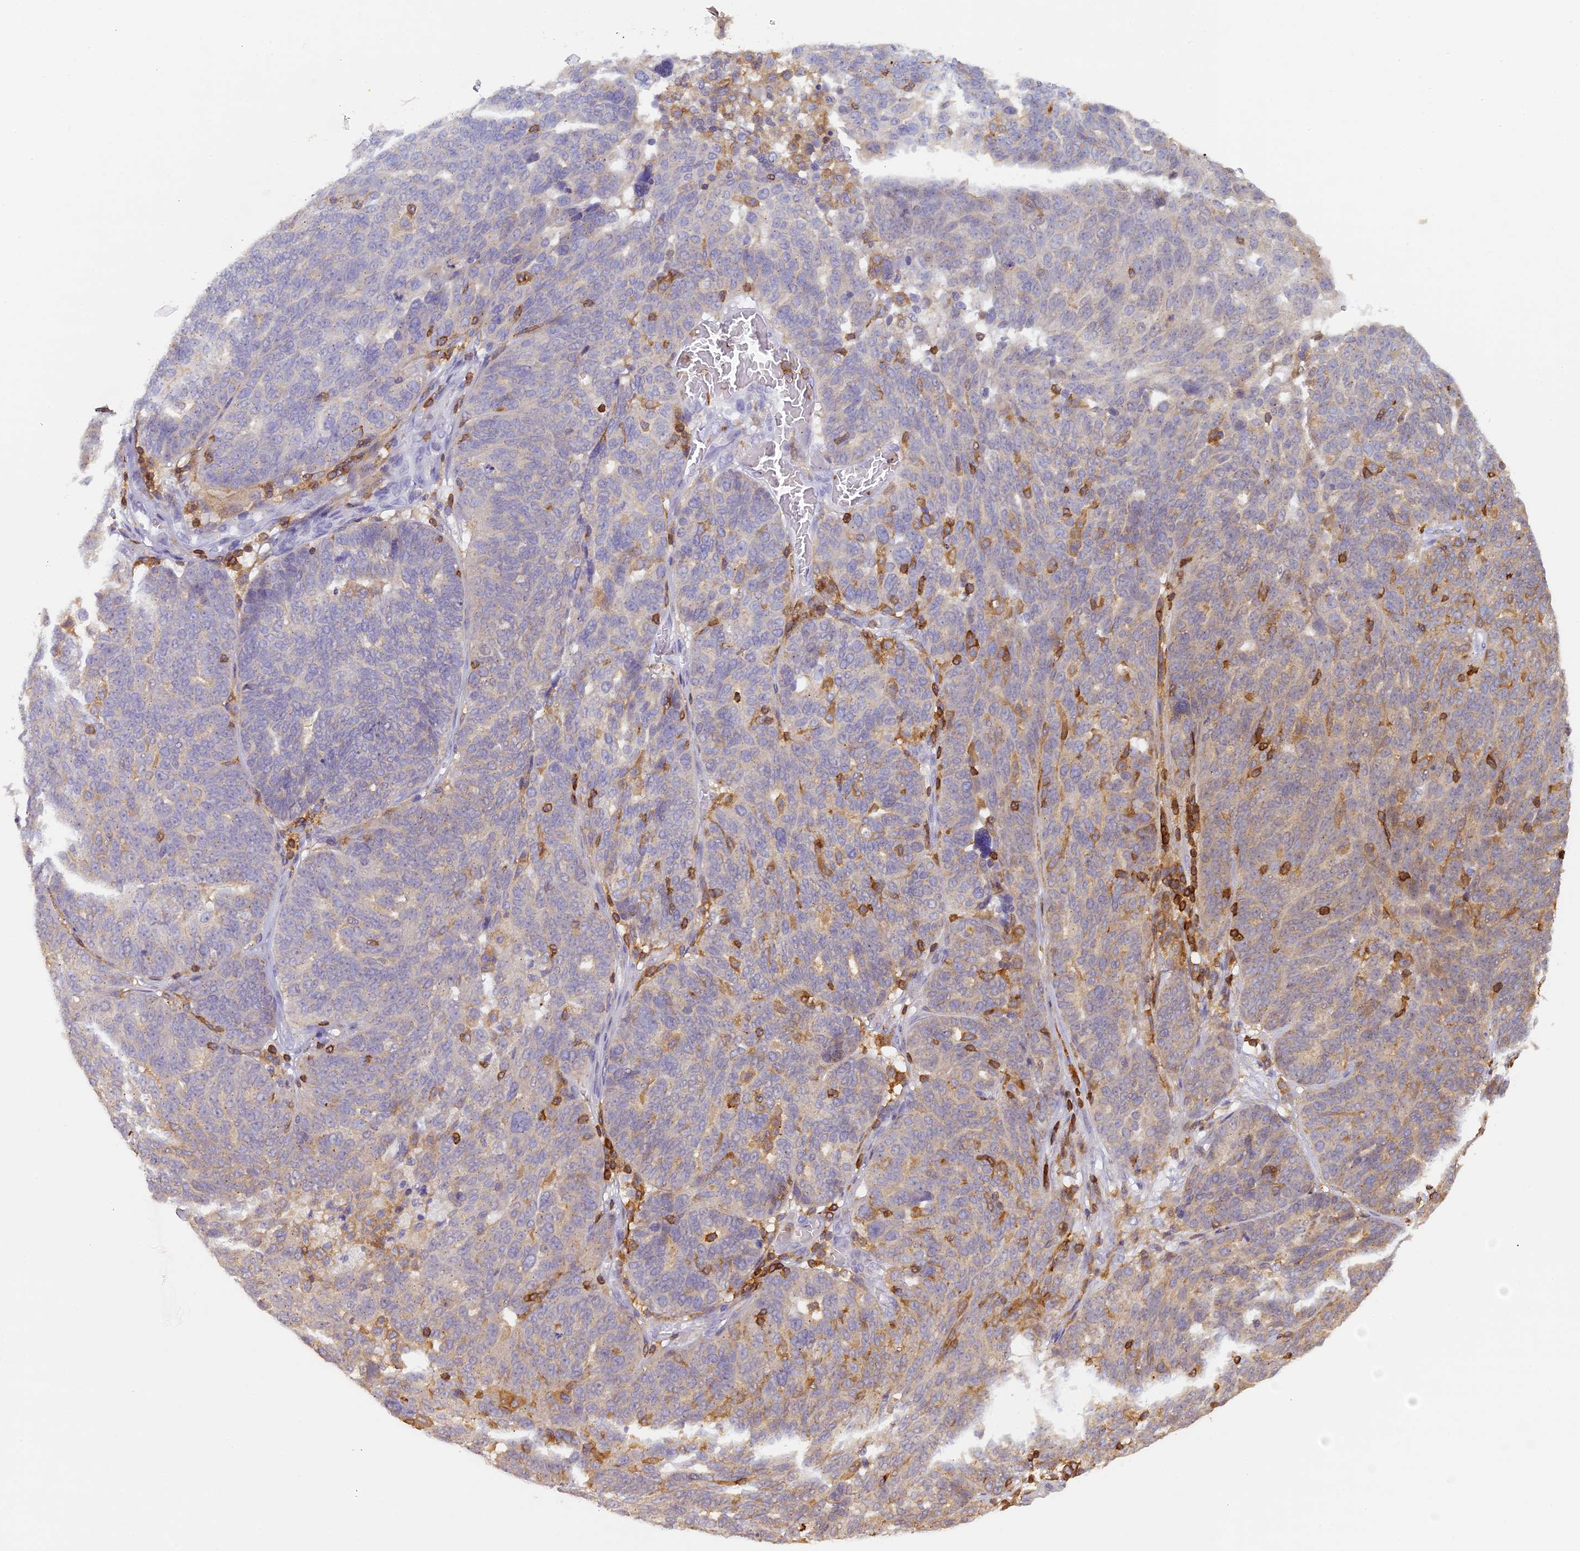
{"staining": {"intensity": "weak", "quantity": "25%-75%", "location": "cytoplasmic/membranous"}, "tissue": "ovarian cancer", "cell_type": "Tumor cells", "image_type": "cancer", "snomed": [{"axis": "morphology", "description": "Cystadenocarcinoma, serous, NOS"}, {"axis": "topography", "description": "Ovary"}], "caption": "Weak cytoplasmic/membranous protein expression is identified in approximately 25%-75% of tumor cells in serous cystadenocarcinoma (ovarian).", "gene": "FYB1", "patient": {"sex": "female", "age": 59}}